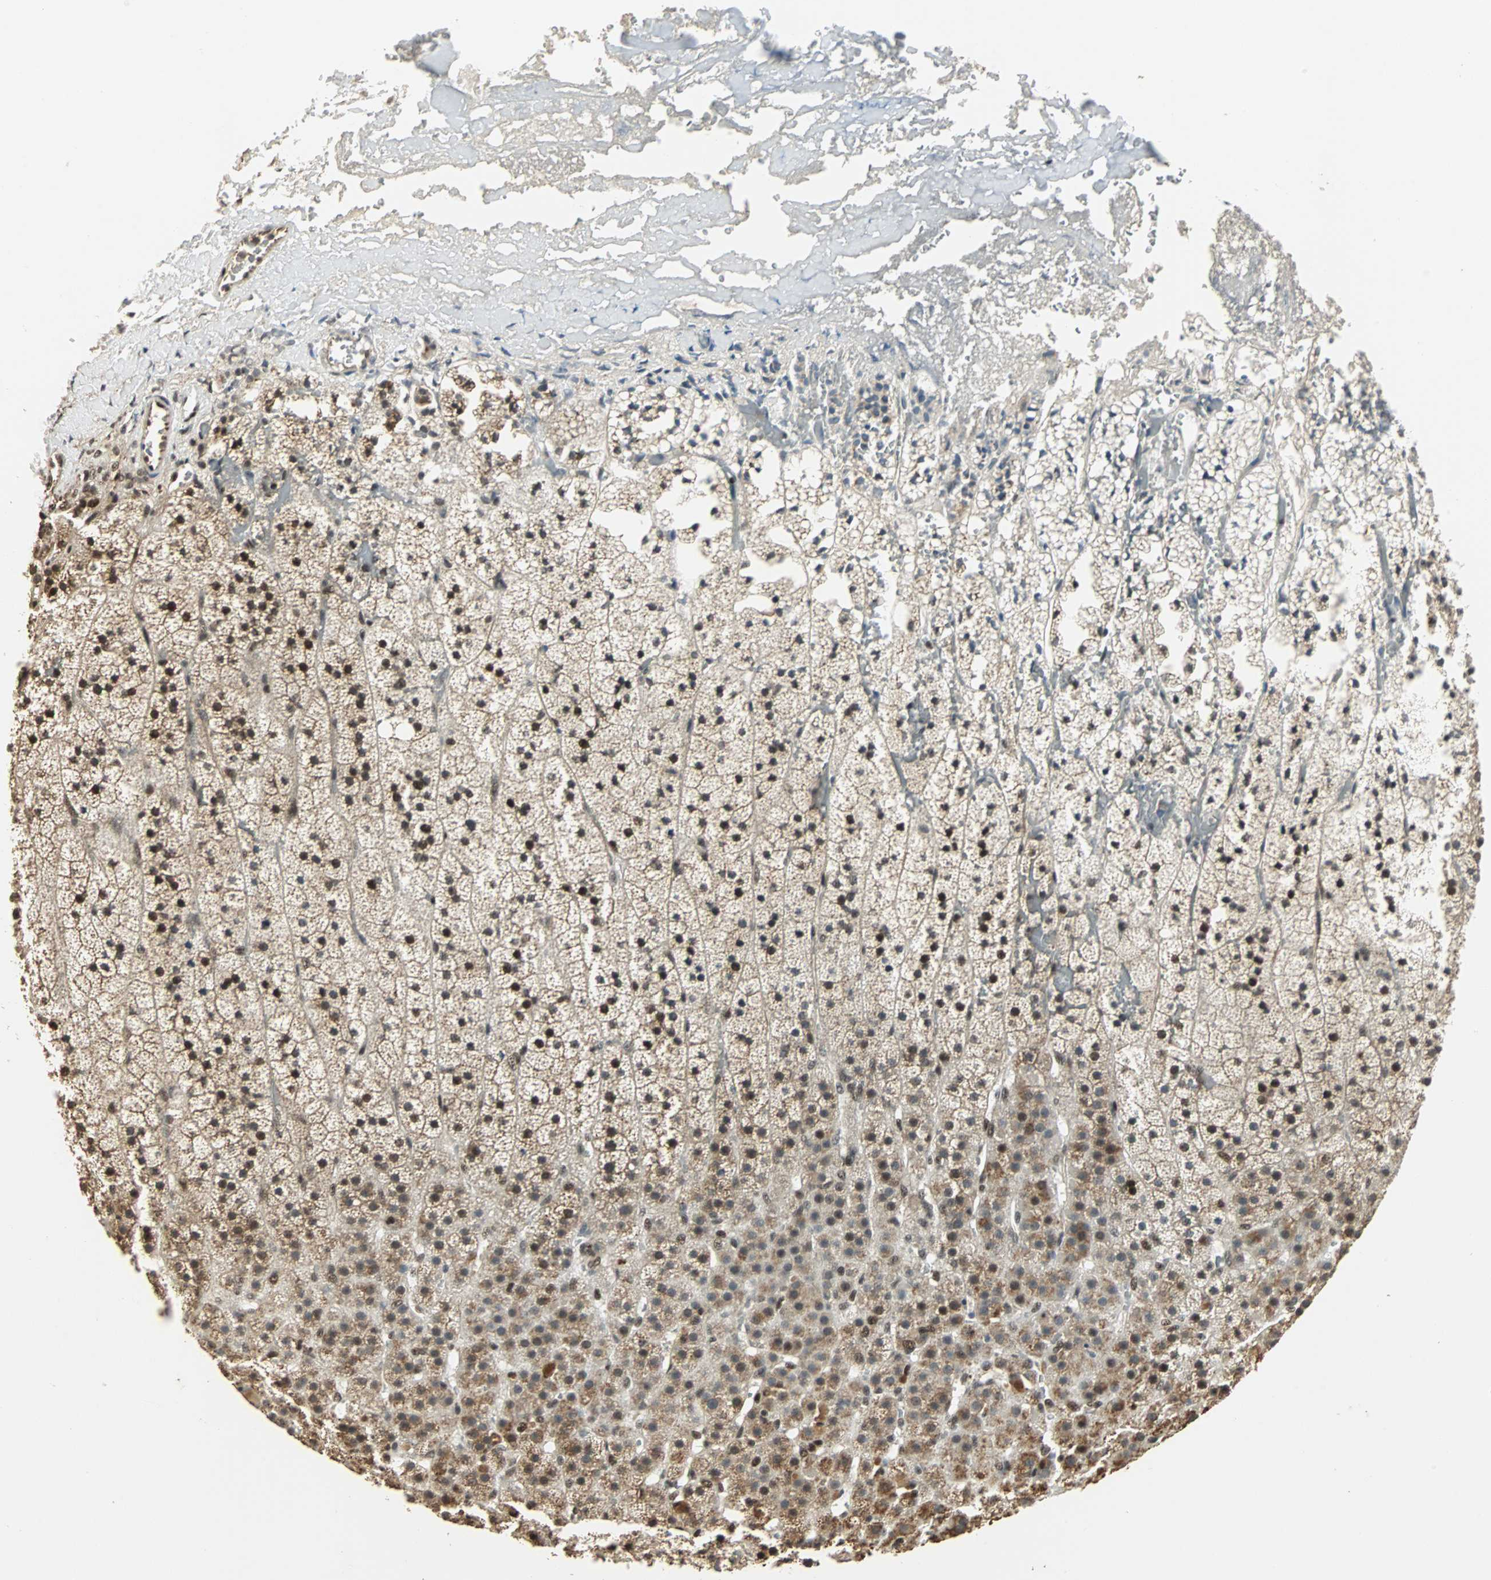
{"staining": {"intensity": "strong", "quantity": ">75%", "location": "cytoplasmic/membranous,nuclear"}, "tissue": "adrenal gland", "cell_type": "Glandular cells", "image_type": "normal", "snomed": [{"axis": "morphology", "description": "Normal tissue, NOS"}, {"axis": "topography", "description": "Adrenal gland"}], "caption": "Immunohistochemical staining of benign human adrenal gland exhibits strong cytoplasmic/membranous,nuclear protein positivity in approximately >75% of glandular cells.", "gene": "MED4", "patient": {"sex": "male", "age": 35}}